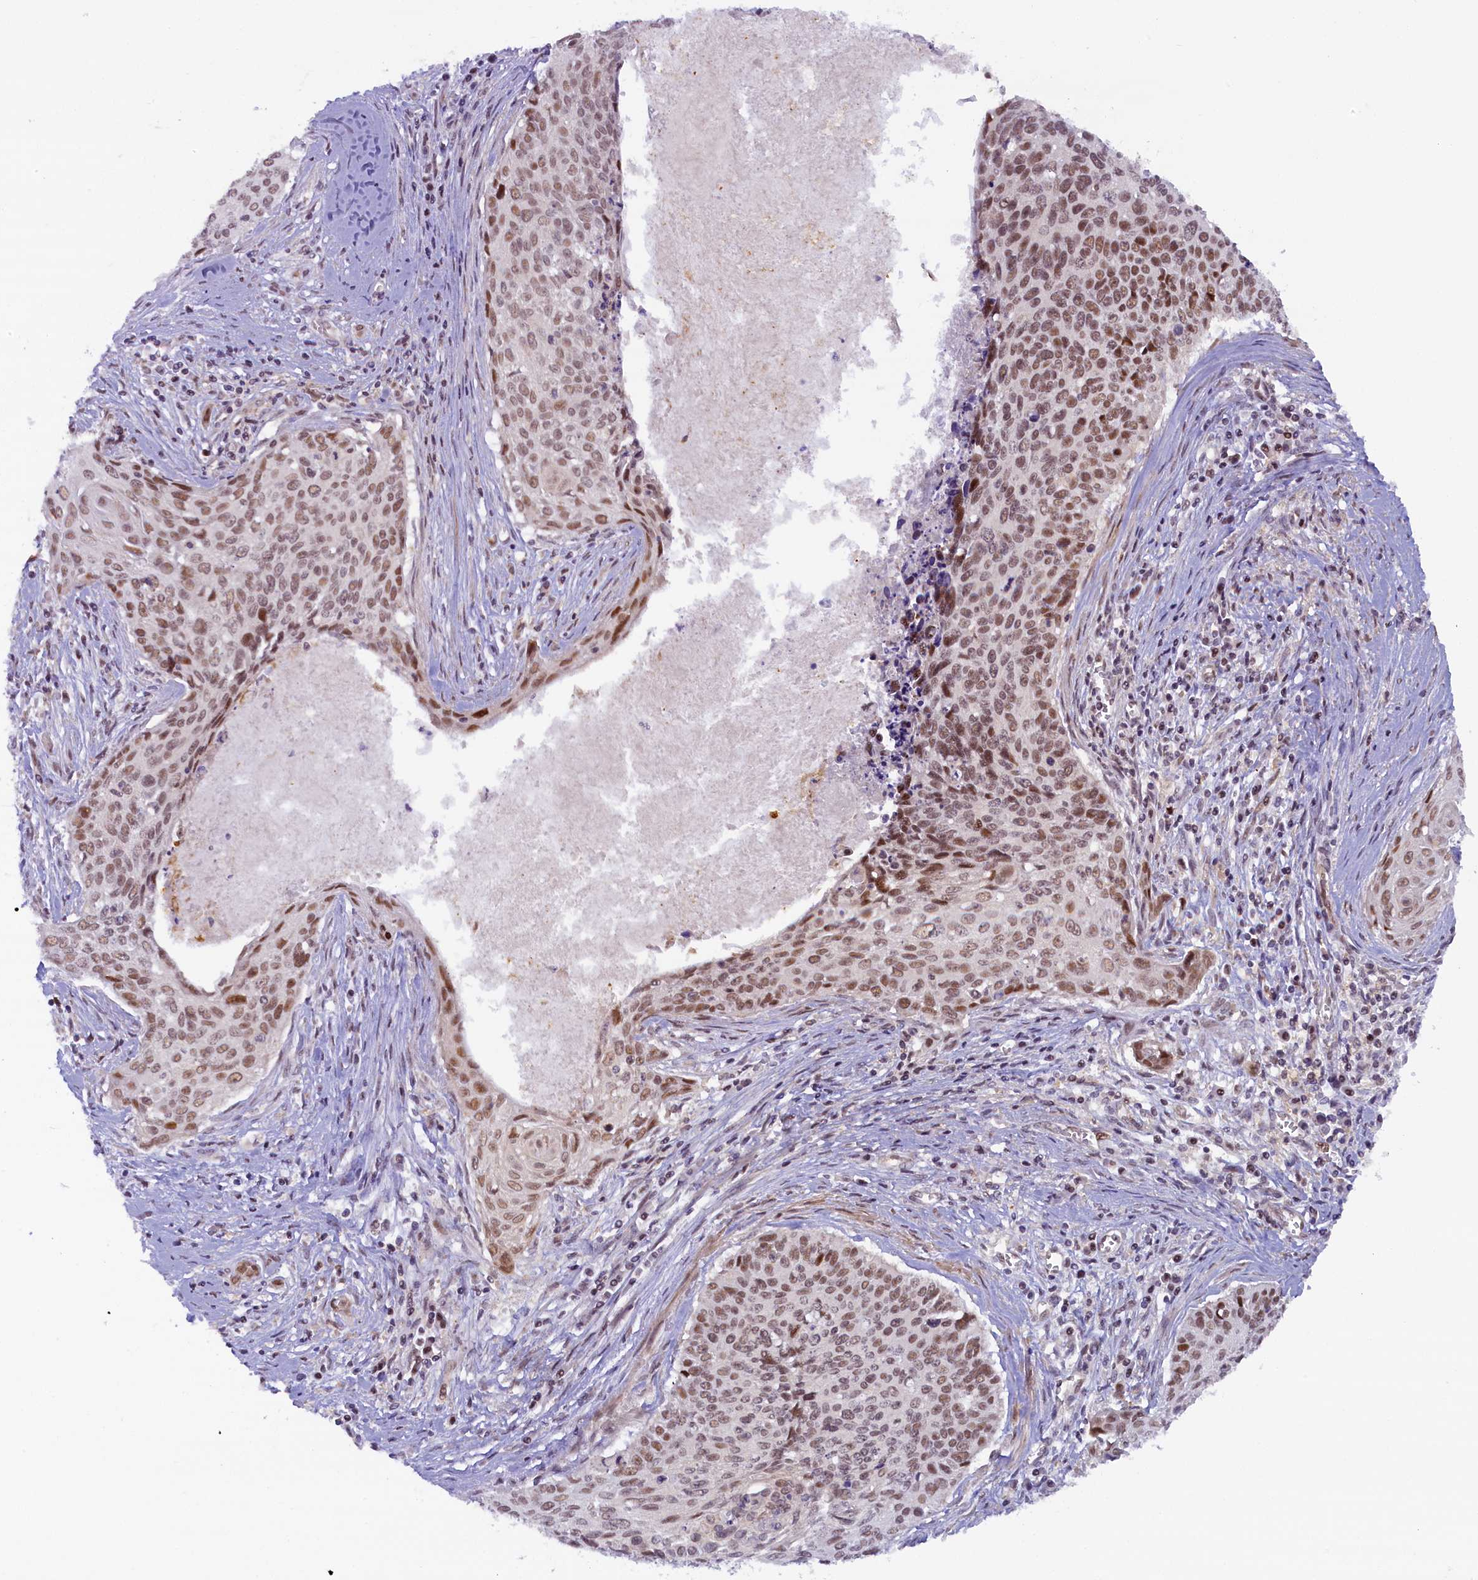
{"staining": {"intensity": "moderate", "quantity": ">75%", "location": "nuclear"}, "tissue": "cervical cancer", "cell_type": "Tumor cells", "image_type": "cancer", "snomed": [{"axis": "morphology", "description": "Squamous cell carcinoma, NOS"}, {"axis": "topography", "description": "Cervix"}], "caption": "Human squamous cell carcinoma (cervical) stained with a protein marker displays moderate staining in tumor cells.", "gene": "FCHO1", "patient": {"sex": "female", "age": 55}}